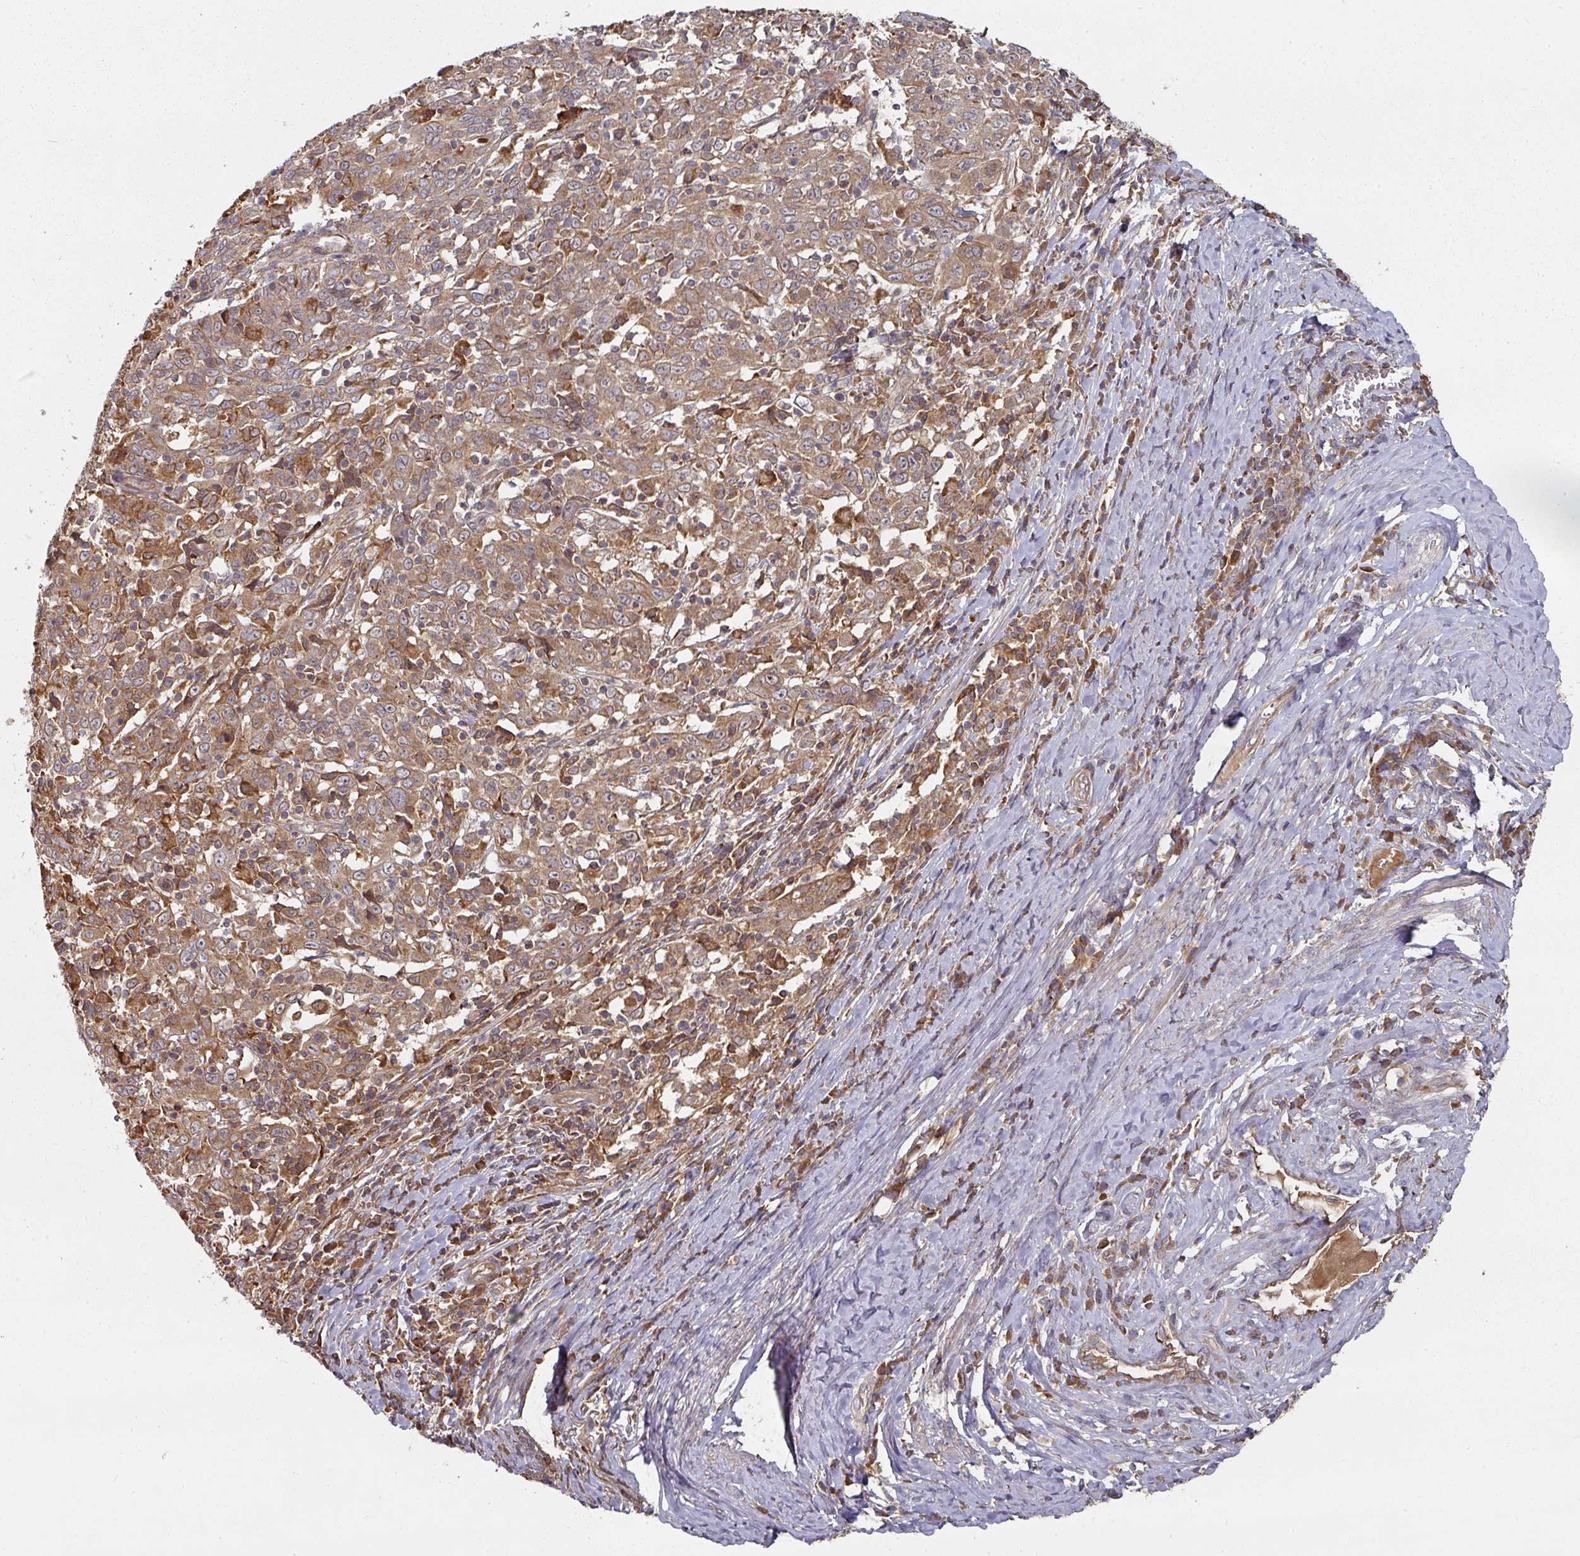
{"staining": {"intensity": "moderate", "quantity": ">75%", "location": "cytoplasmic/membranous"}, "tissue": "cervical cancer", "cell_type": "Tumor cells", "image_type": "cancer", "snomed": [{"axis": "morphology", "description": "Squamous cell carcinoma, NOS"}, {"axis": "topography", "description": "Cervix"}], "caption": "Tumor cells exhibit medium levels of moderate cytoplasmic/membranous expression in approximately >75% of cells in human cervical squamous cell carcinoma.", "gene": "CEP95", "patient": {"sex": "female", "age": 46}}